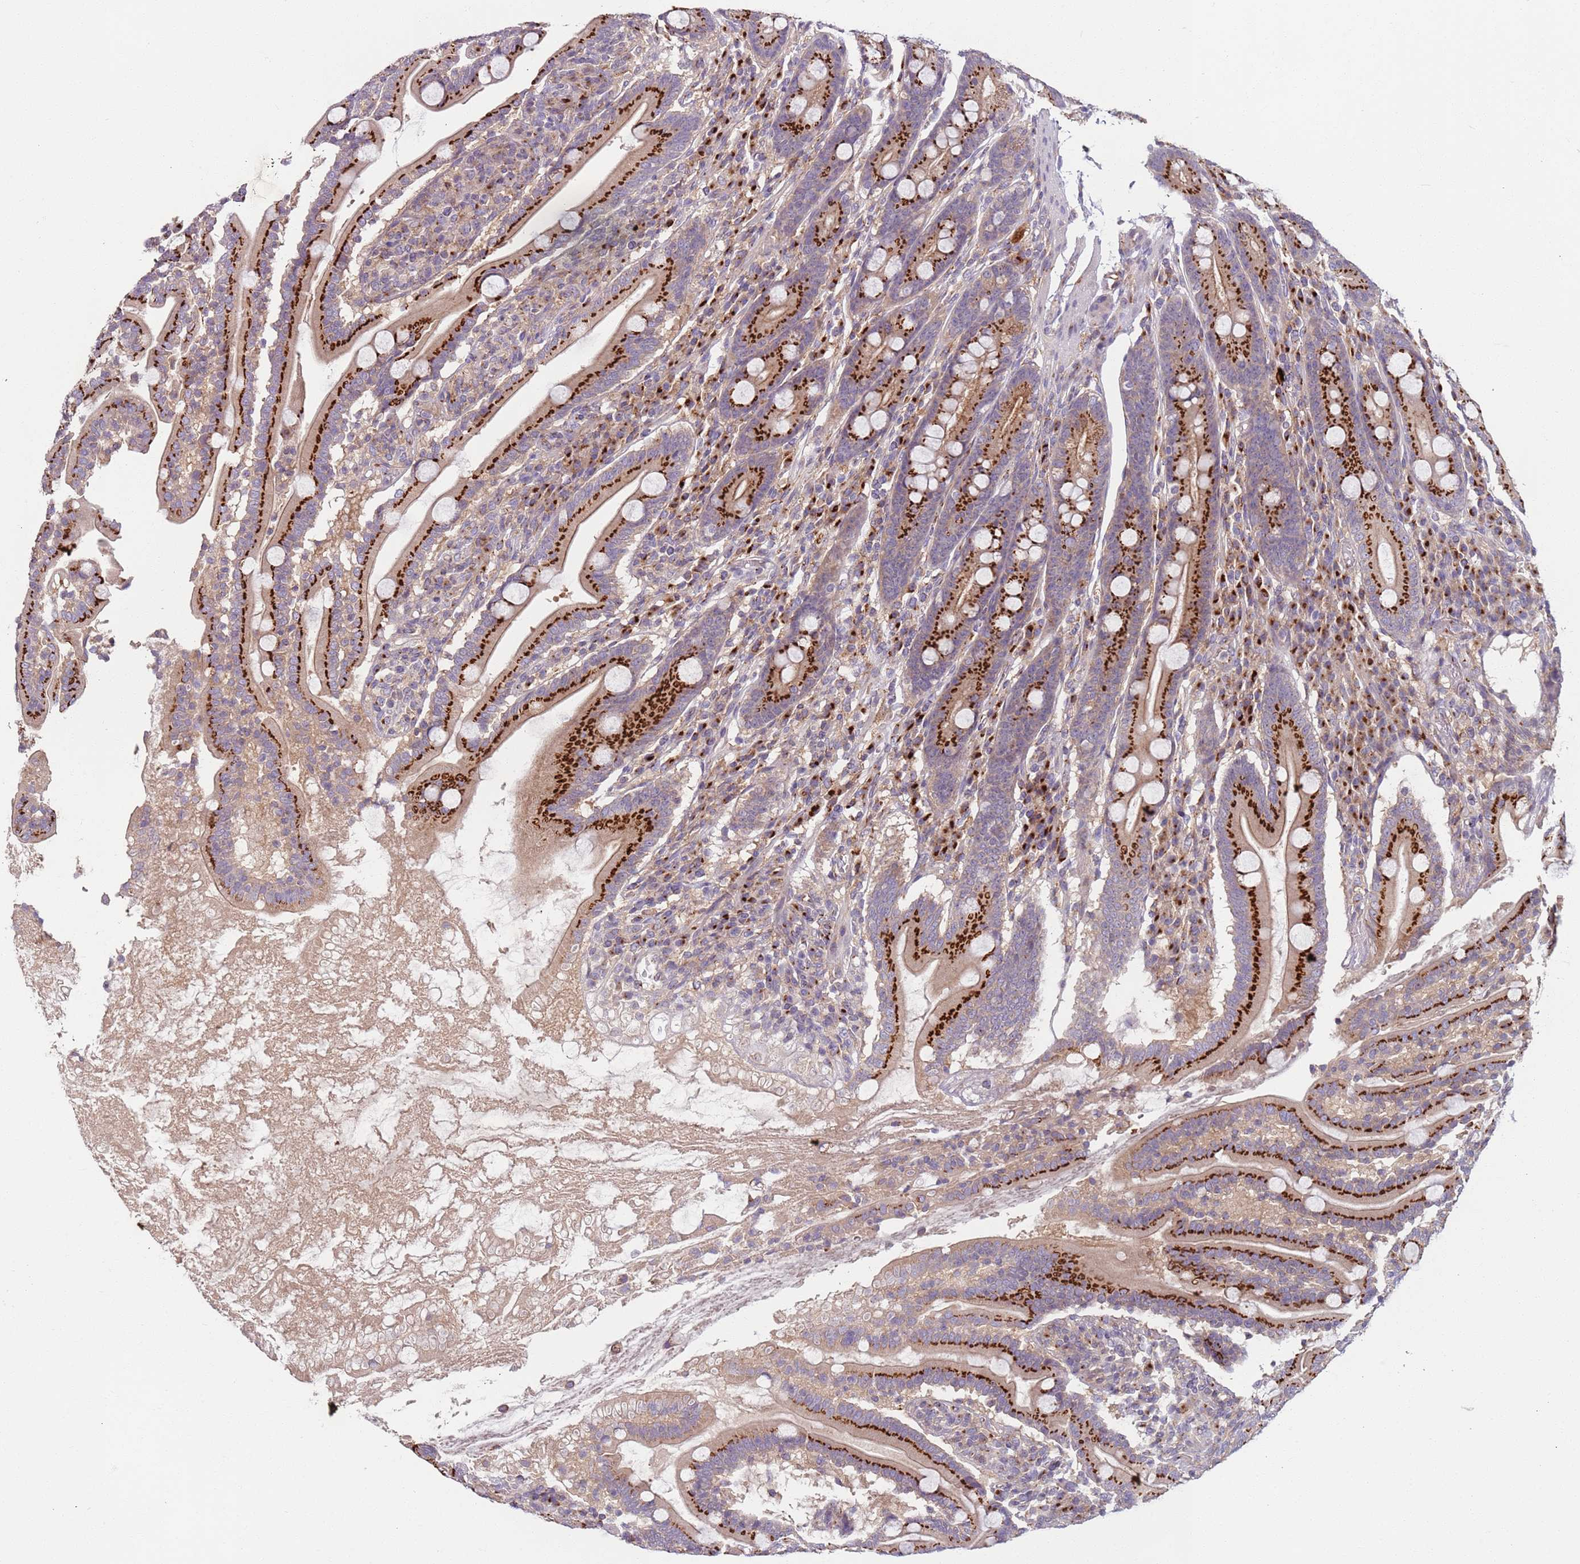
{"staining": {"intensity": "strong", "quantity": ">75%", "location": "cytoplasmic/membranous"}, "tissue": "duodenum", "cell_type": "Glandular cells", "image_type": "normal", "snomed": [{"axis": "morphology", "description": "Normal tissue, NOS"}, {"axis": "topography", "description": "Duodenum"}], "caption": "Duodenum stained for a protein (brown) displays strong cytoplasmic/membranous positive staining in about >75% of glandular cells.", "gene": "AKTIP", "patient": {"sex": "male", "age": 35}}